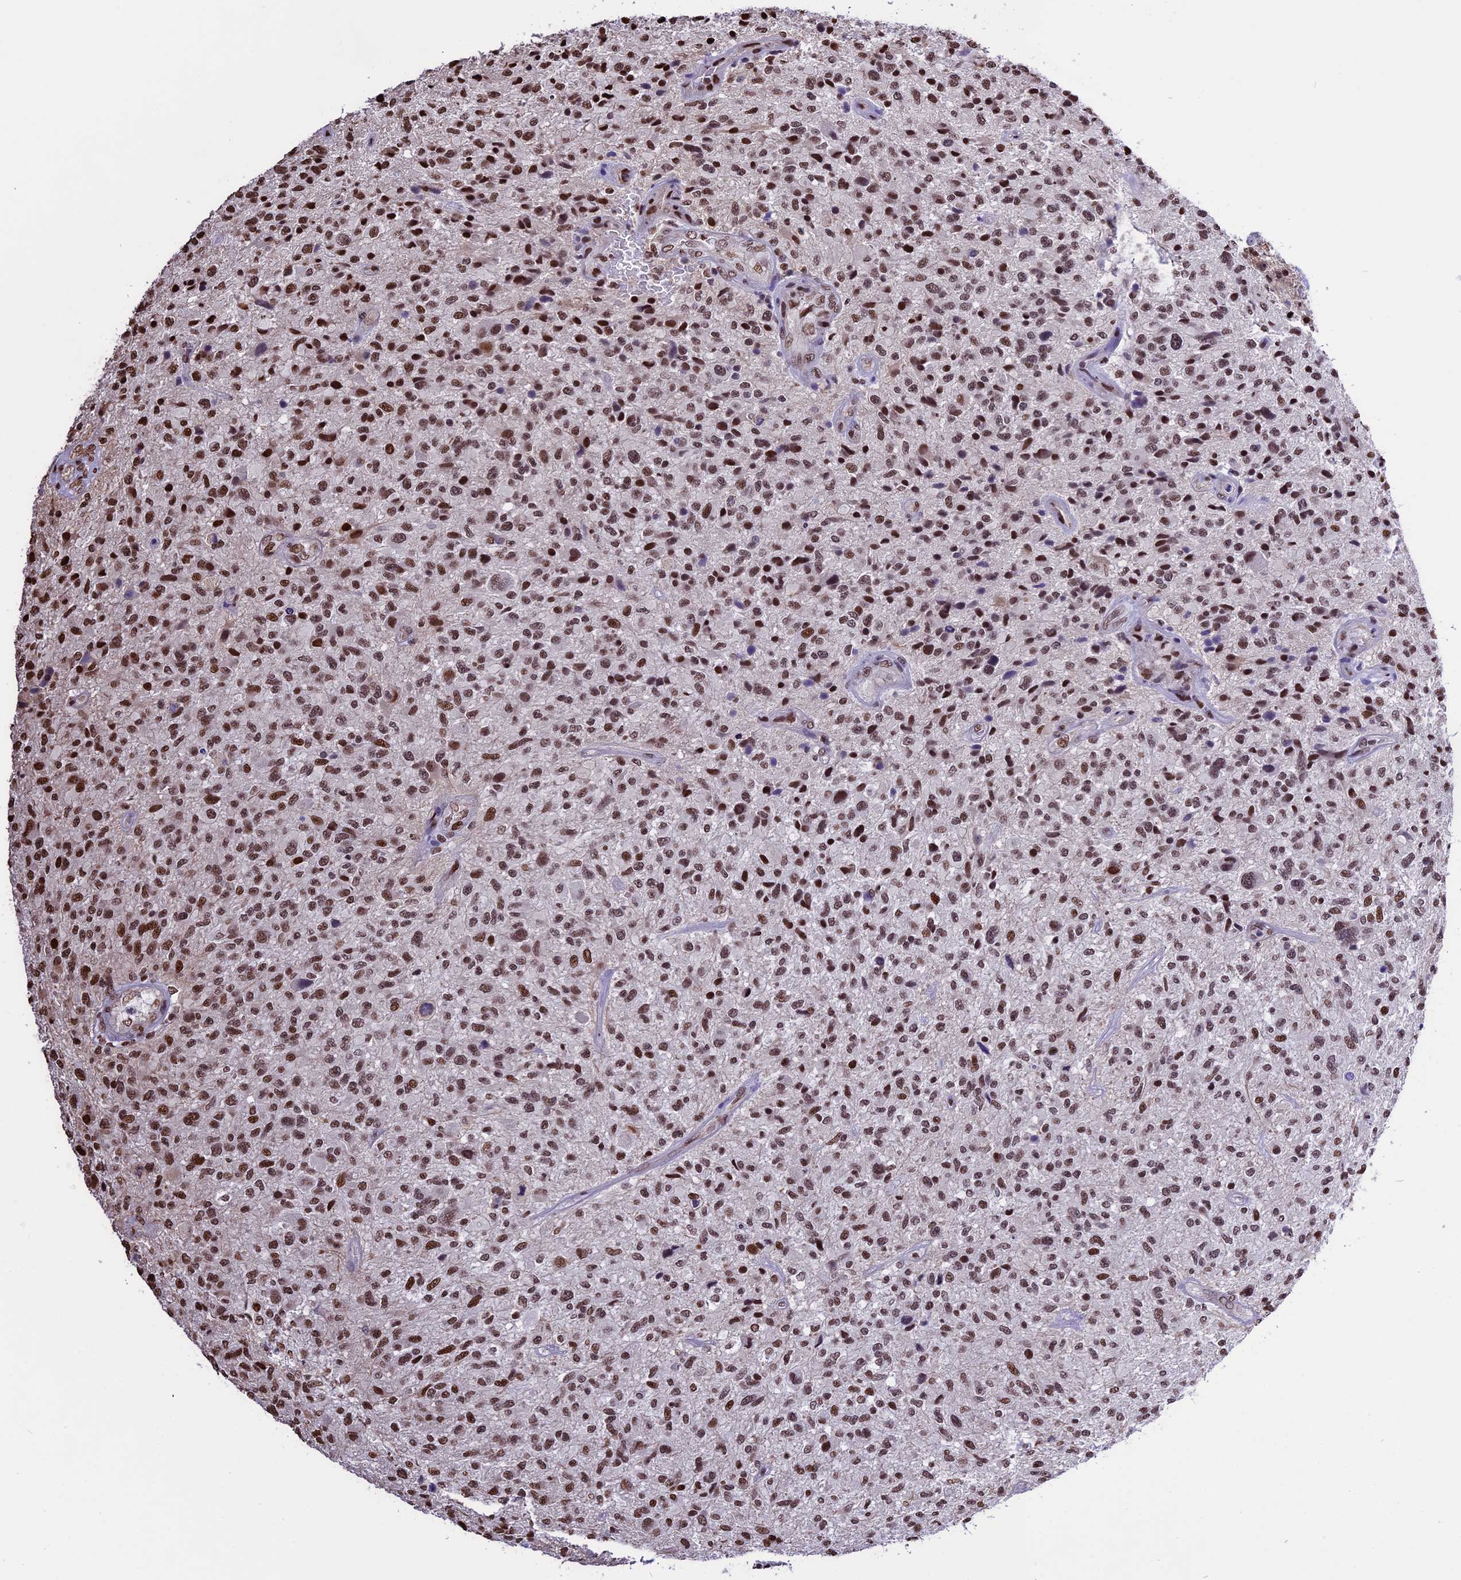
{"staining": {"intensity": "moderate", "quantity": ">75%", "location": "nuclear"}, "tissue": "glioma", "cell_type": "Tumor cells", "image_type": "cancer", "snomed": [{"axis": "morphology", "description": "Glioma, malignant, High grade"}, {"axis": "topography", "description": "Brain"}], "caption": "Glioma stained for a protein displays moderate nuclear positivity in tumor cells. (DAB (3,3'-diaminobenzidine) IHC with brightfield microscopy, high magnification).", "gene": "POLR3E", "patient": {"sex": "male", "age": 47}}